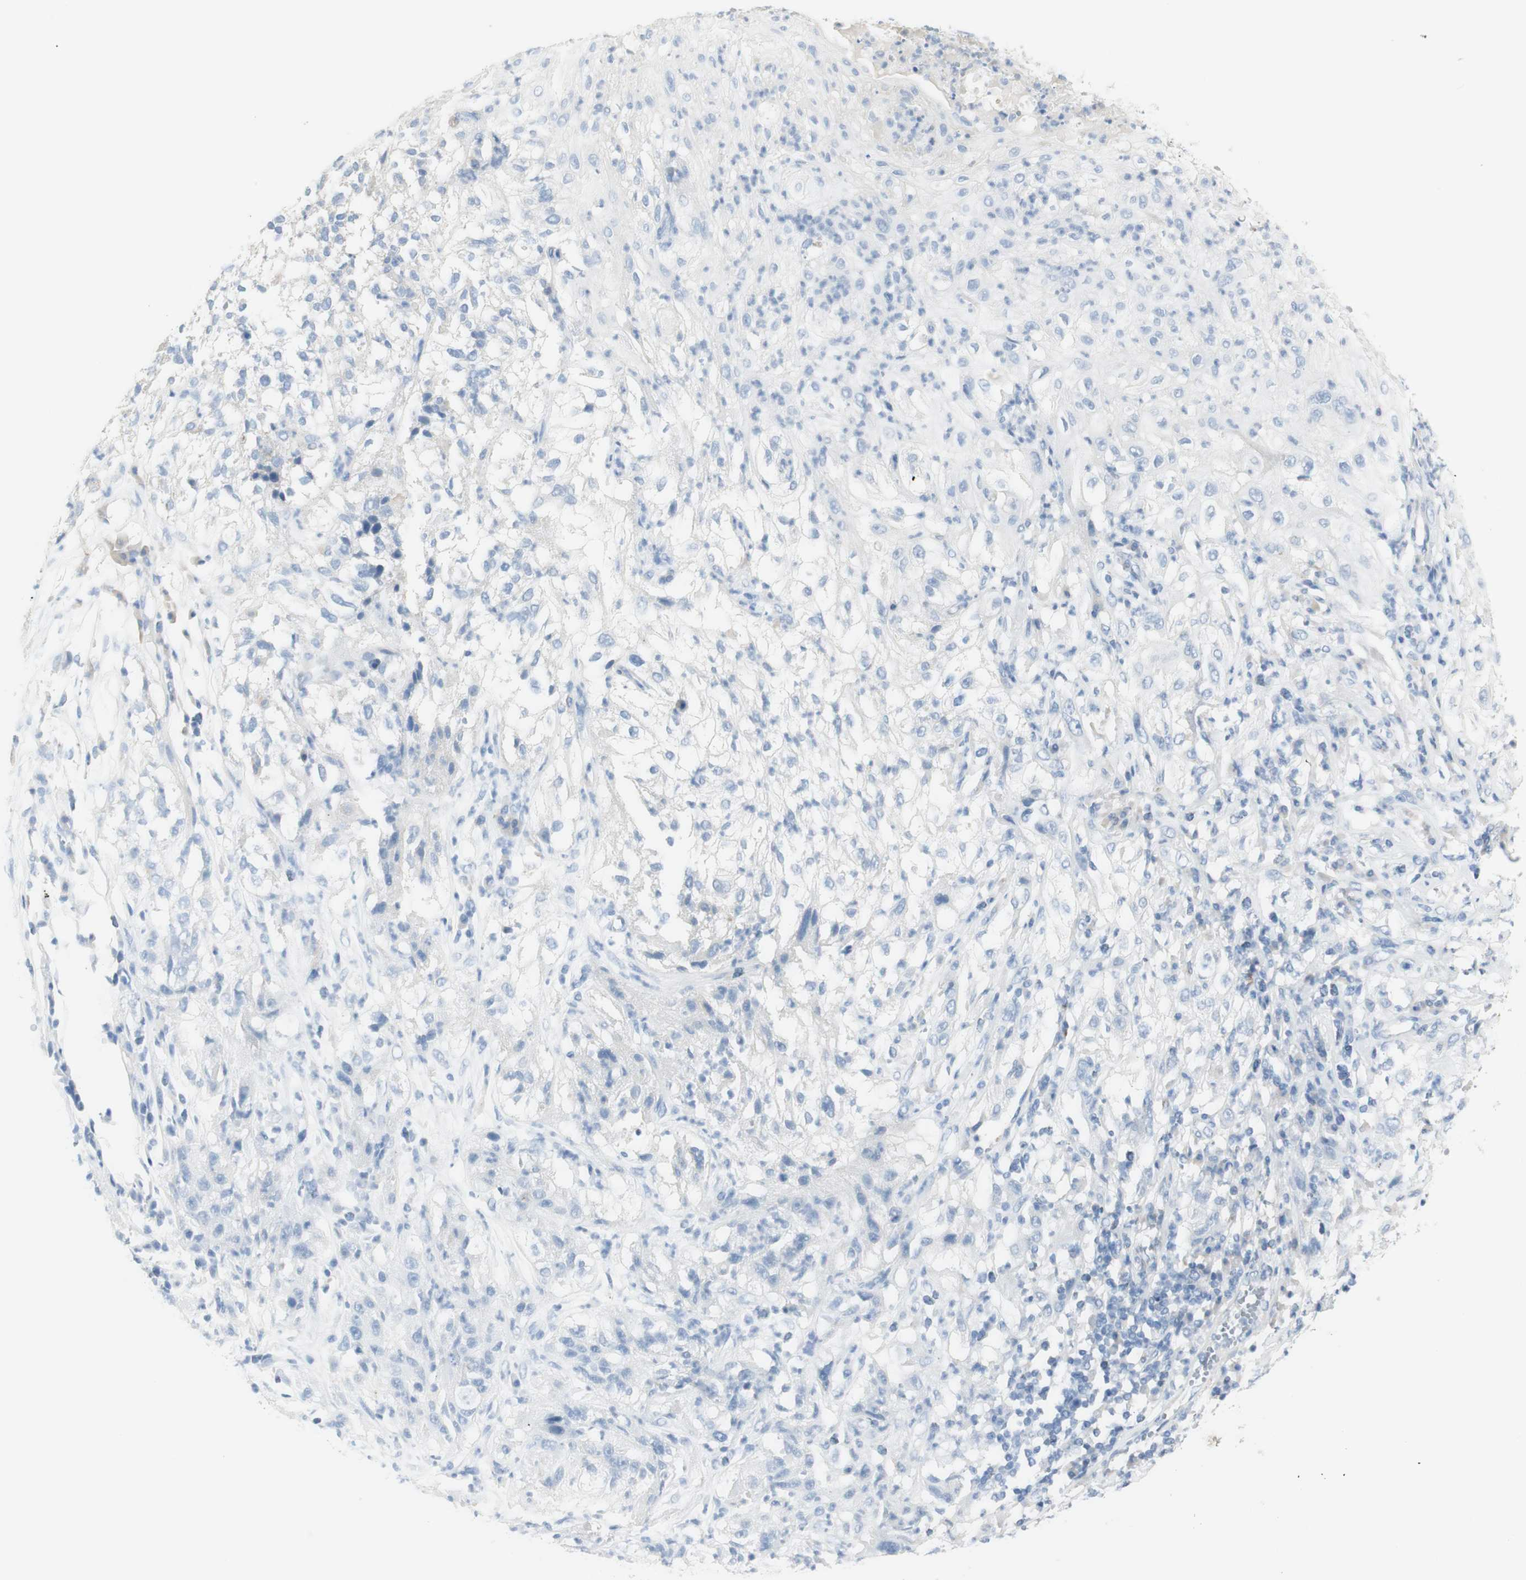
{"staining": {"intensity": "negative", "quantity": "none", "location": "none"}, "tissue": "lung cancer", "cell_type": "Tumor cells", "image_type": "cancer", "snomed": [{"axis": "morphology", "description": "Inflammation, NOS"}, {"axis": "morphology", "description": "Squamous cell carcinoma, NOS"}, {"axis": "topography", "description": "Lymph node"}, {"axis": "topography", "description": "Soft tissue"}, {"axis": "topography", "description": "Lung"}], "caption": "This is an immunohistochemistry (IHC) micrograph of human lung cancer (squamous cell carcinoma). There is no expression in tumor cells.", "gene": "ART3", "patient": {"sex": "male", "age": 66}}